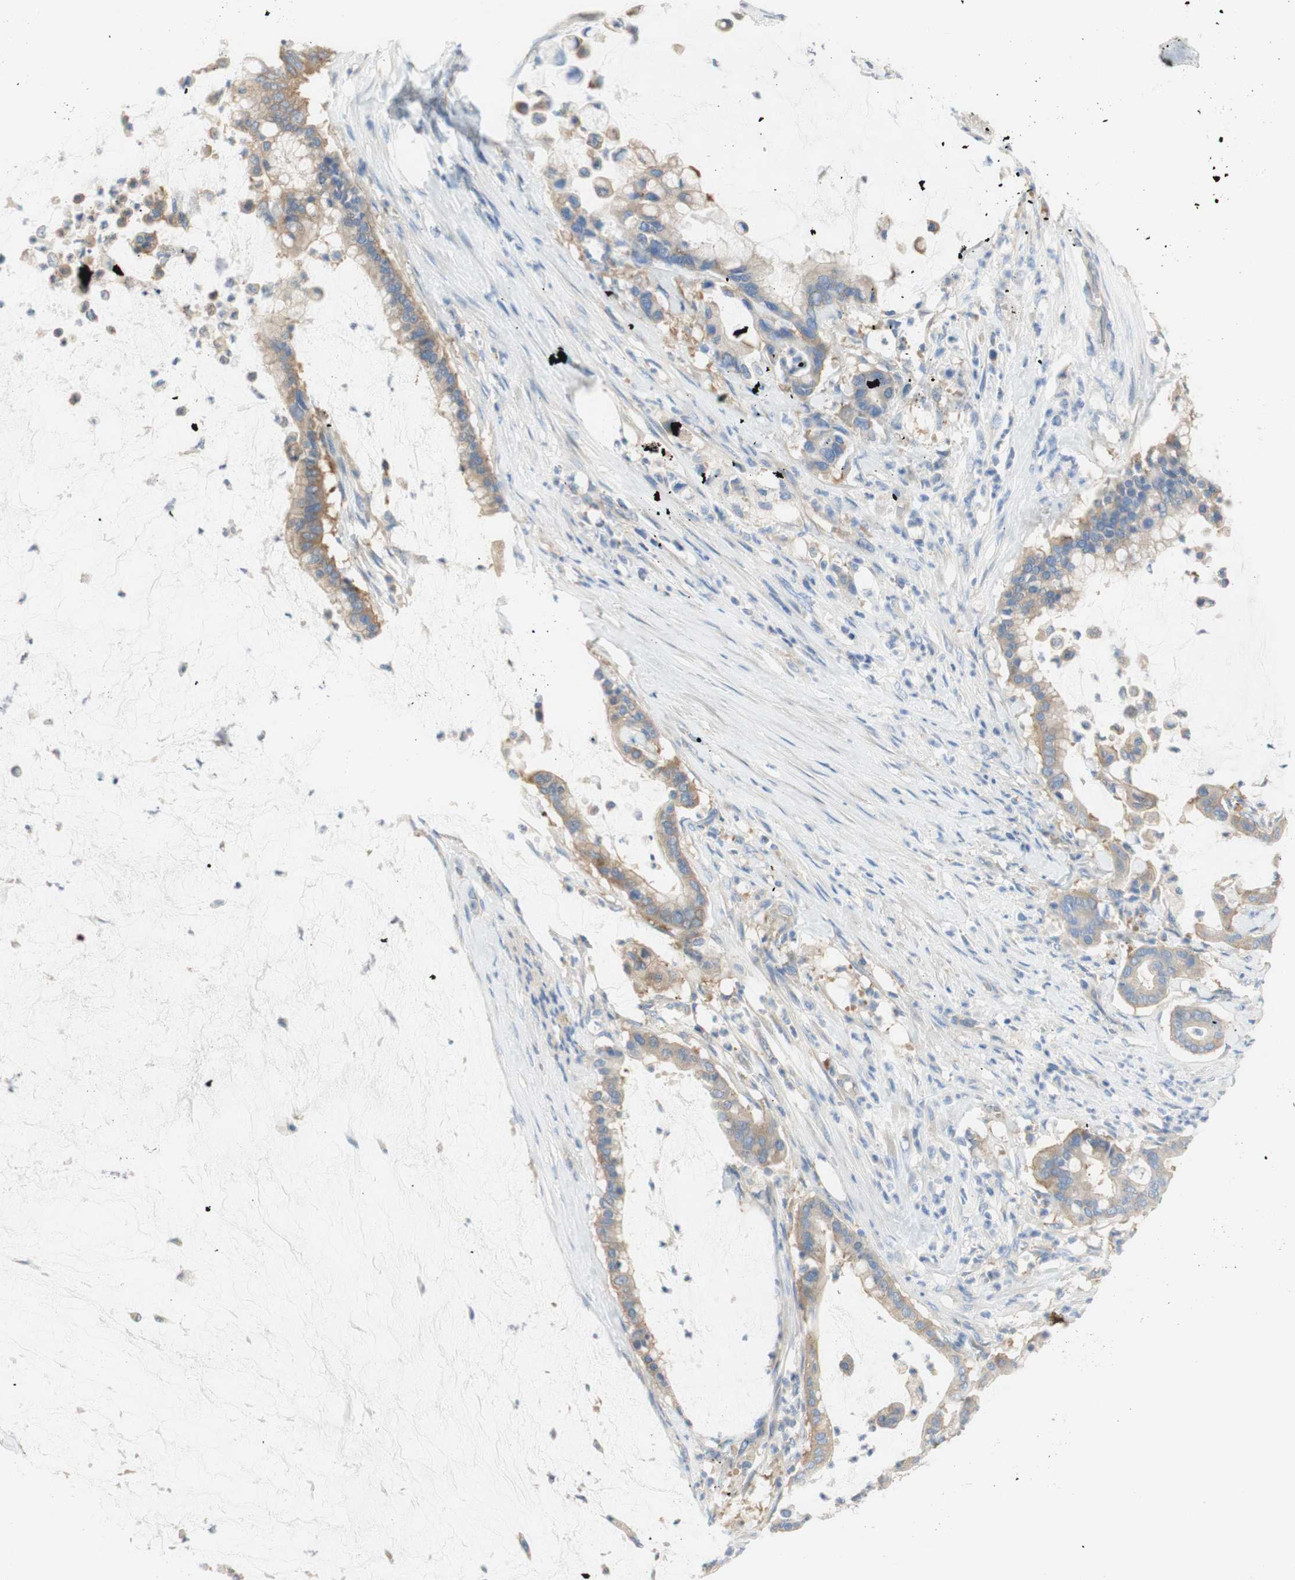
{"staining": {"intensity": "weak", "quantity": ">75%", "location": "cytoplasmic/membranous"}, "tissue": "pancreatic cancer", "cell_type": "Tumor cells", "image_type": "cancer", "snomed": [{"axis": "morphology", "description": "Adenocarcinoma, NOS"}, {"axis": "topography", "description": "Pancreas"}], "caption": "A photomicrograph of human pancreatic adenocarcinoma stained for a protein reveals weak cytoplasmic/membranous brown staining in tumor cells.", "gene": "ATP2B1", "patient": {"sex": "male", "age": 41}}